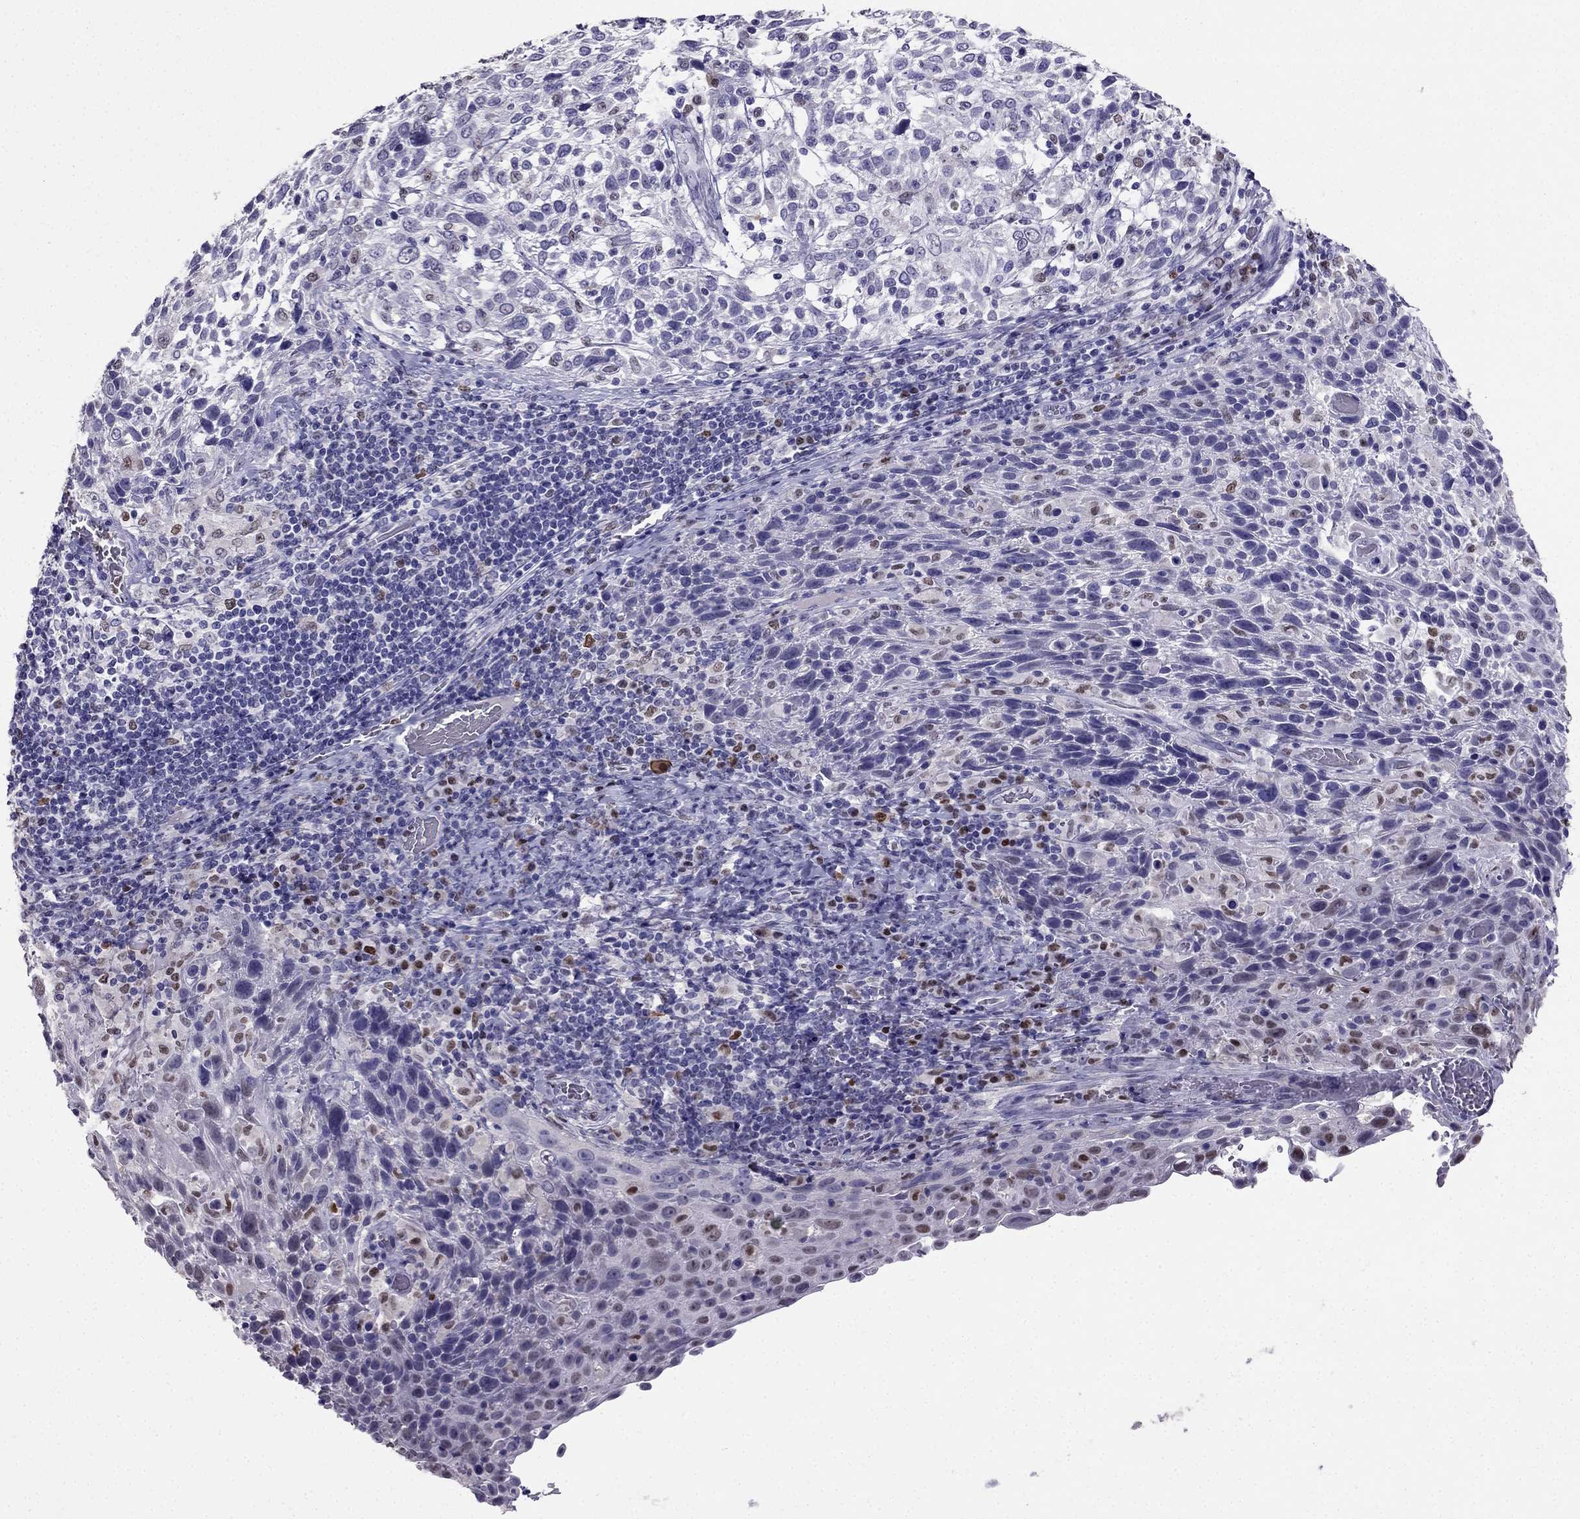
{"staining": {"intensity": "negative", "quantity": "none", "location": "none"}, "tissue": "cervical cancer", "cell_type": "Tumor cells", "image_type": "cancer", "snomed": [{"axis": "morphology", "description": "Squamous cell carcinoma, NOS"}, {"axis": "topography", "description": "Cervix"}], "caption": "Protein analysis of squamous cell carcinoma (cervical) shows no significant staining in tumor cells. Nuclei are stained in blue.", "gene": "ARID3A", "patient": {"sex": "female", "age": 61}}